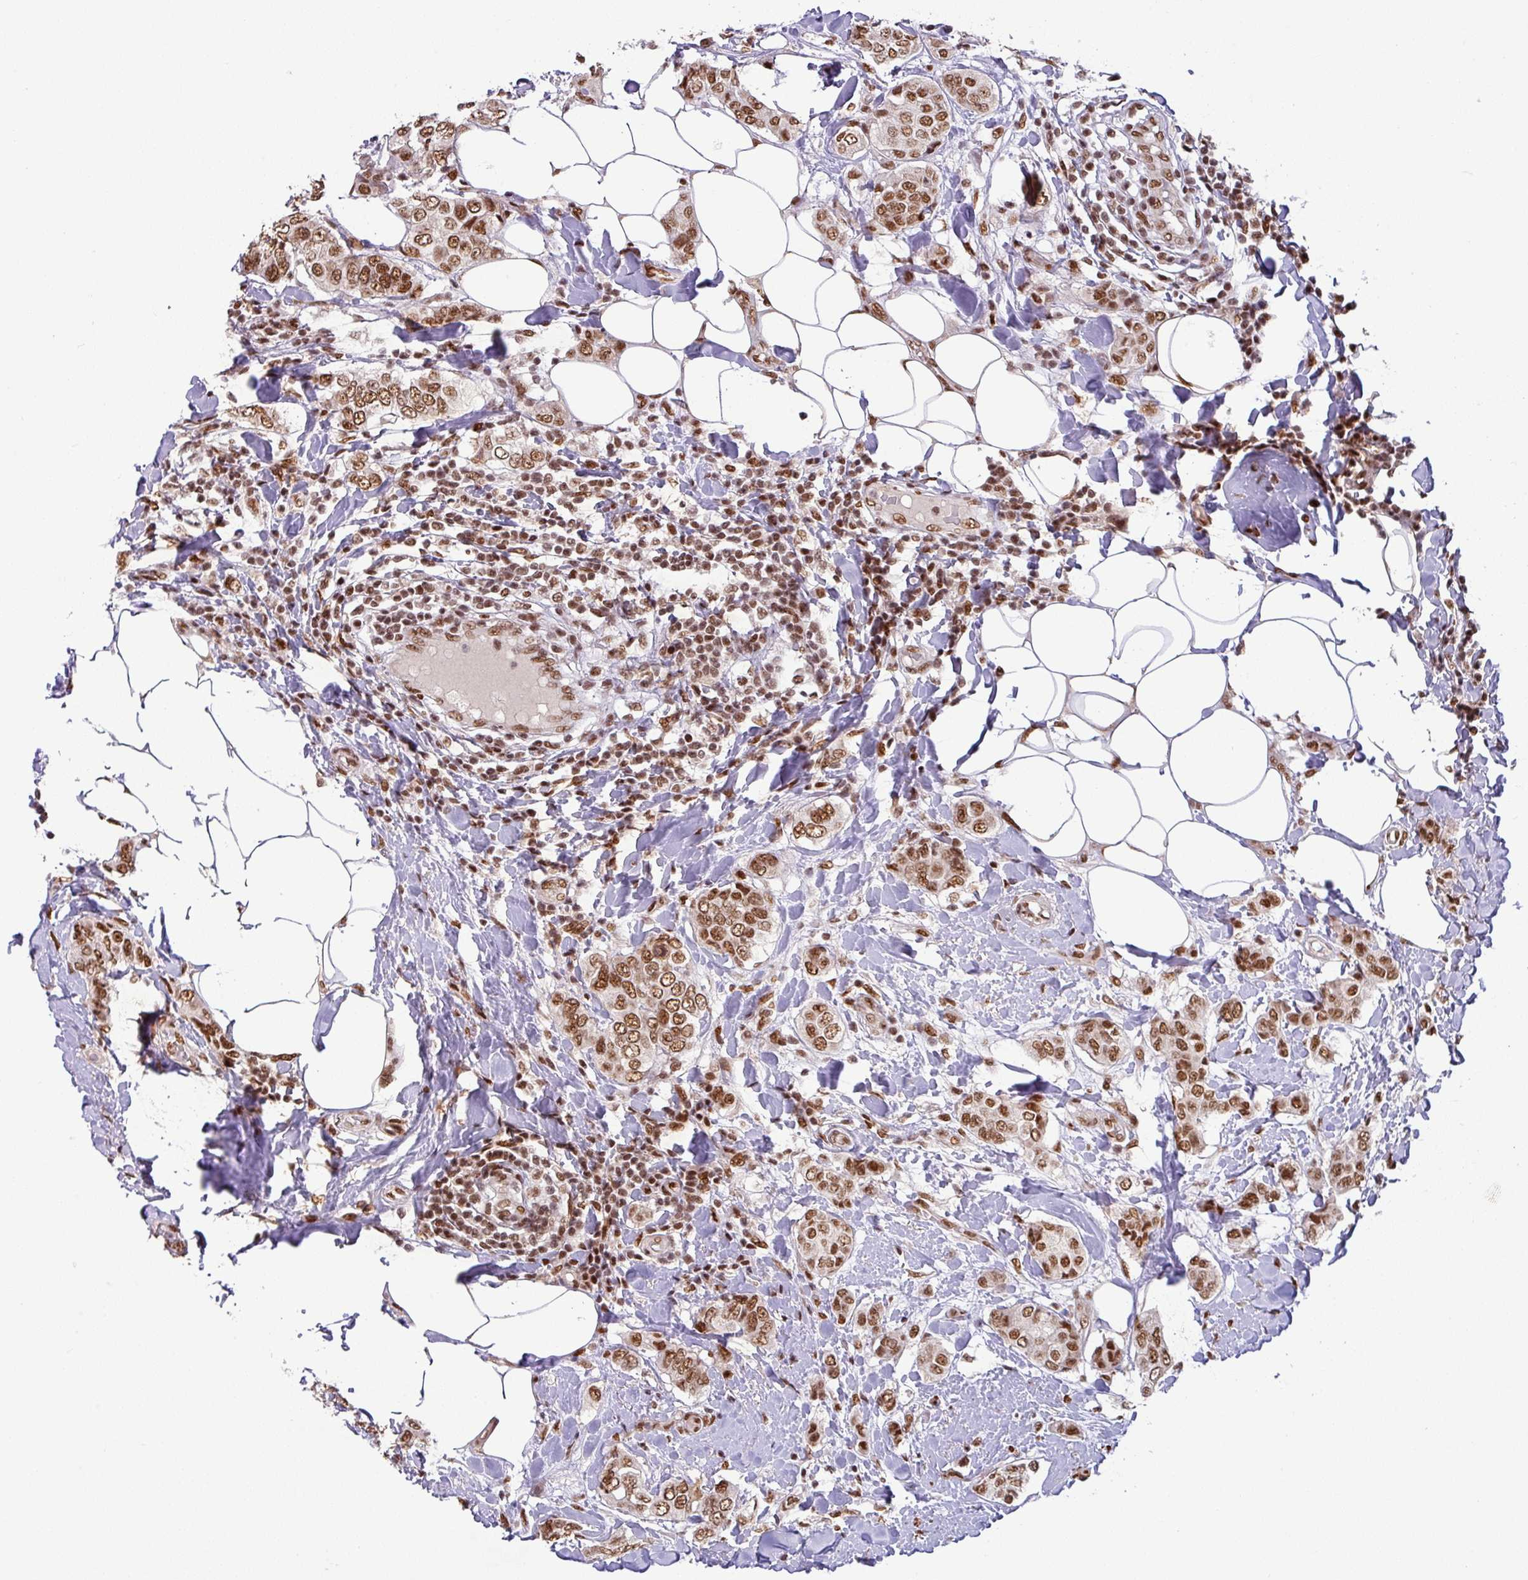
{"staining": {"intensity": "moderate", "quantity": ">75%", "location": "nuclear"}, "tissue": "breast cancer", "cell_type": "Tumor cells", "image_type": "cancer", "snomed": [{"axis": "morphology", "description": "Lobular carcinoma"}, {"axis": "topography", "description": "Breast"}], "caption": "A high-resolution photomicrograph shows IHC staining of breast cancer (lobular carcinoma), which reveals moderate nuclear positivity in approximately >75% of tumor cells.", "gene": "SRSF2", "patient": {"sex": "female", "age": 51}}